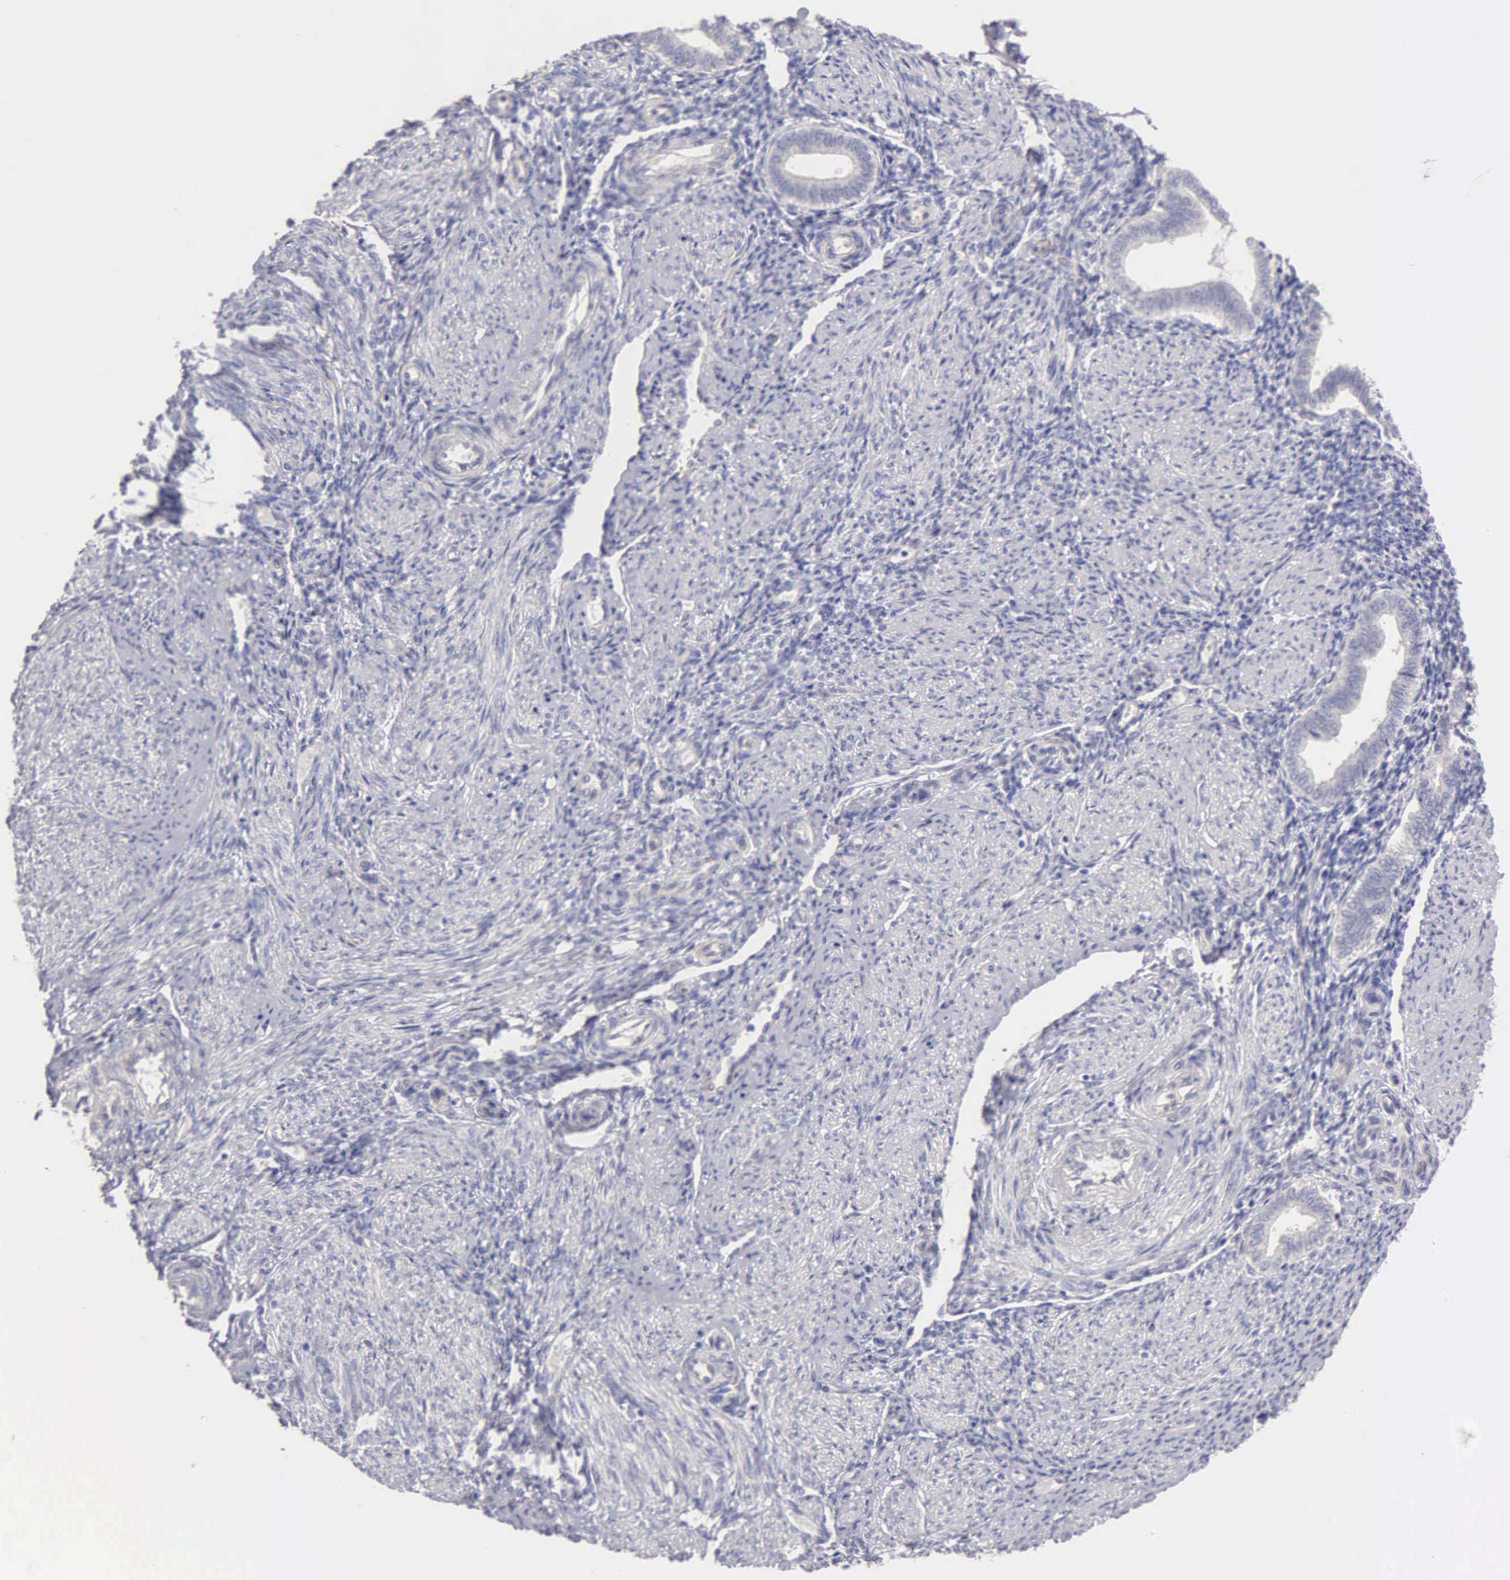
{"staining": {"intensity": "negative", "quantity": "none", "location": "none"}, "tissue": "endometrium", "cell_type": "Cells in endometrial stroma", "image_type": "normal", "snomed": [{"axis": "morphology", "description": "Normal tissue, NOS"}, {"axis": "topography", "description": "Endometrium"}], "caption": "Immunohistochemistry image of benign endometrium stained for a protein (brown), which reveals no positivity in cells in endometrial stroma. The staining is performed using DAB (3,3'-diaminobenzidine) brown chromogen with nuclei counter-stained in using hematoxylin.", "gene": "APP", "patient": {"sex": "female", "age": 36}}